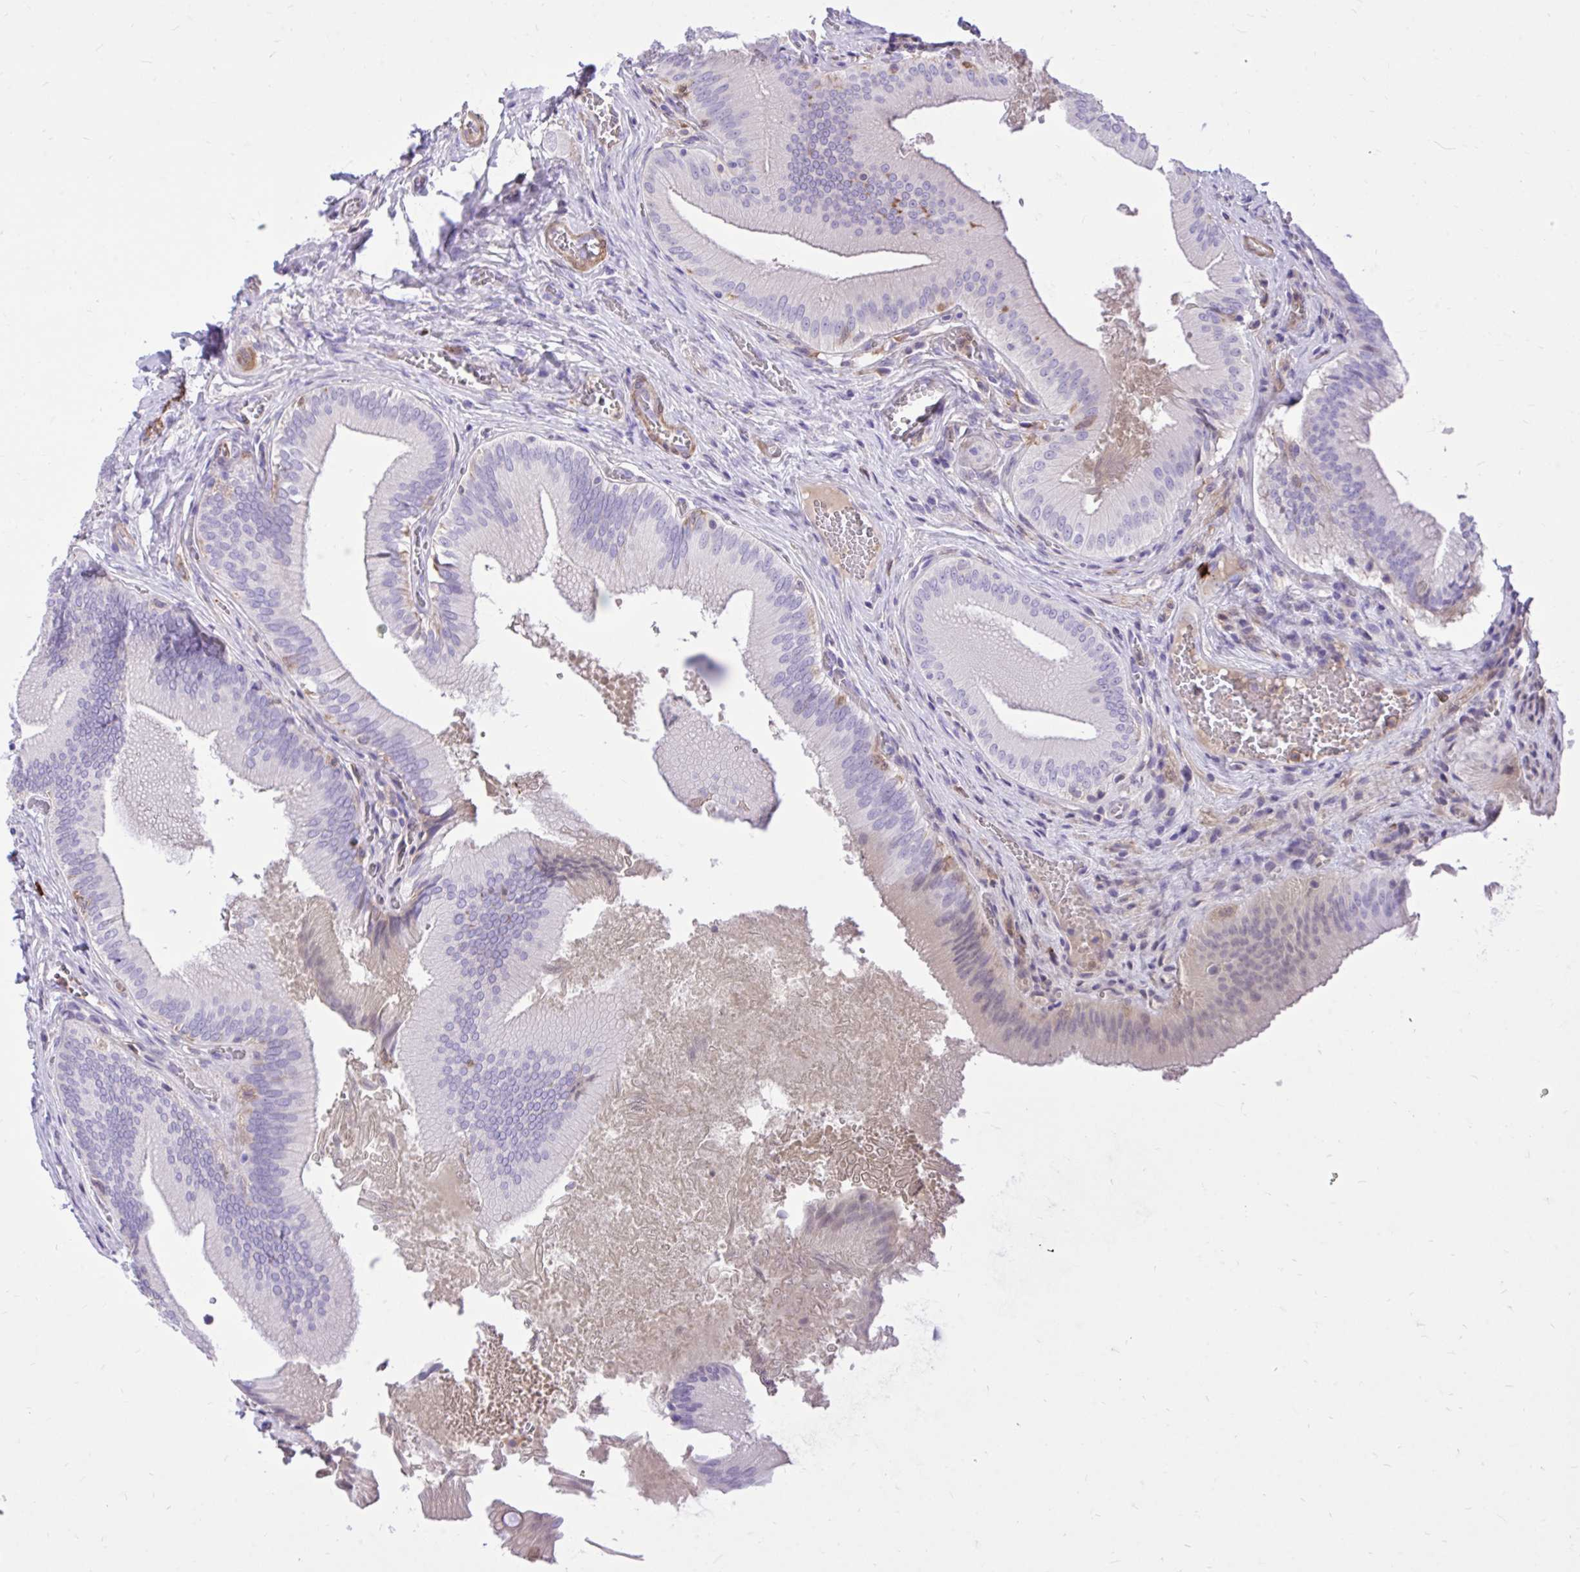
{"staining": {"intensity": "negative", "quantity": "none", "location": "none"}, "tissue": "gallbladder", "cell_type": "Glandular cells", "image_type": "normal", "snomed": [{"axis": "morphology", "description": "Normal tissue, NOS"}, {"axis": "topography", "description": "Gallbladder"}], "caption": "A high-resolution micrograph shows immunohistochemistry (IHC) staining of normal gallbladder, which exhibits no significant positivity in glandular cells. (Brightfield microscopy of DAB (3,3'-diaminobenzidine) immunohistochemistry at high magnification).", "gene": "TLR7", "patient": {"sex": "male", "age": 17}}